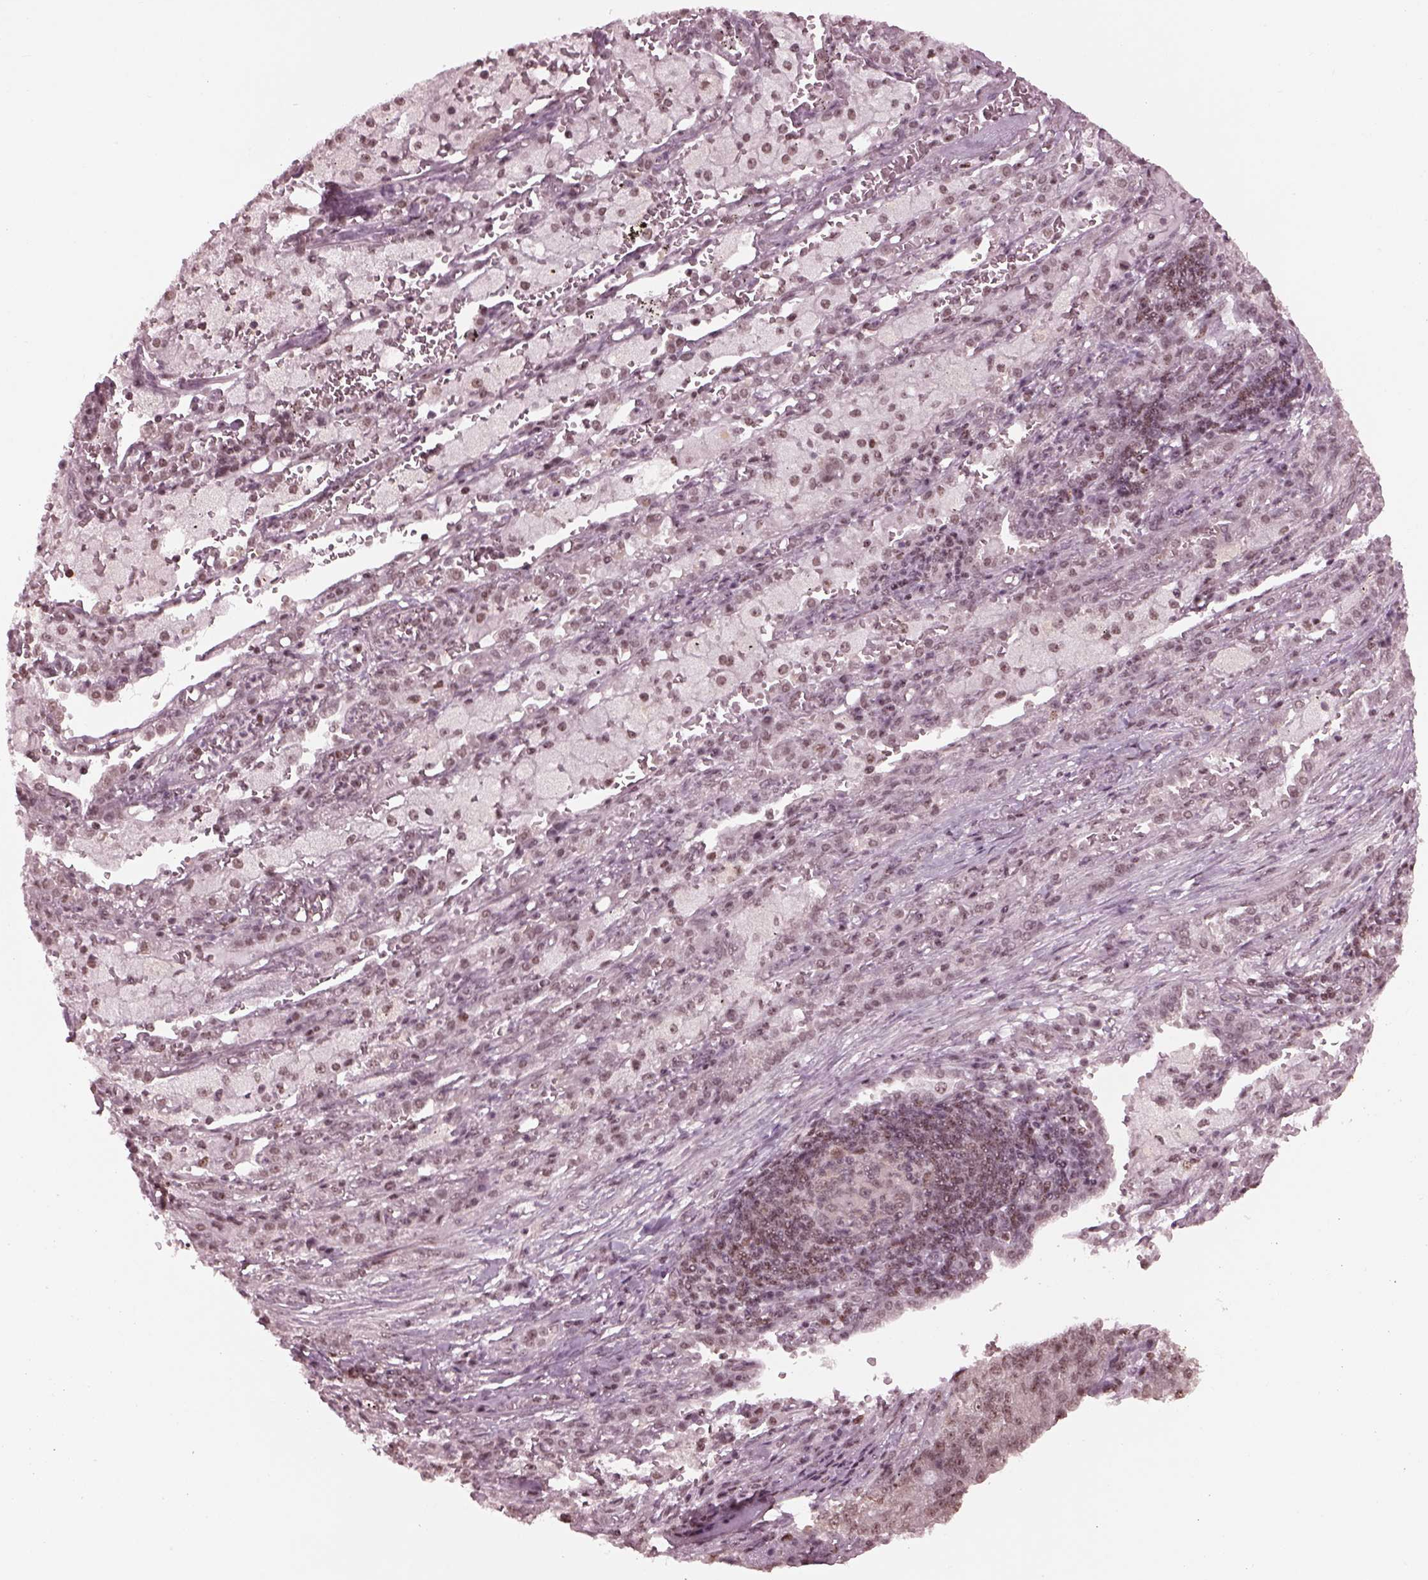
{"staining": {"intensity": "weak", "quantity": ">75%", "location": "nuclear"}, "tissue": "lung cancer", "cell_type": "Tumor cells", "image_type": "cancer", "snomed": [{"axis": "morphology", "description": "Adenocarcinoma, NOS"}, {"axis": "topography", "description": "Lung"}], "caption": "Weak nuclear expression for a protein is identified in approximately >75% of tumor cells of lung cancer (adenocarcinoma) using IHC.", "gene": "RUVBL2", "patient": {"sex": "male", "age": 57}}